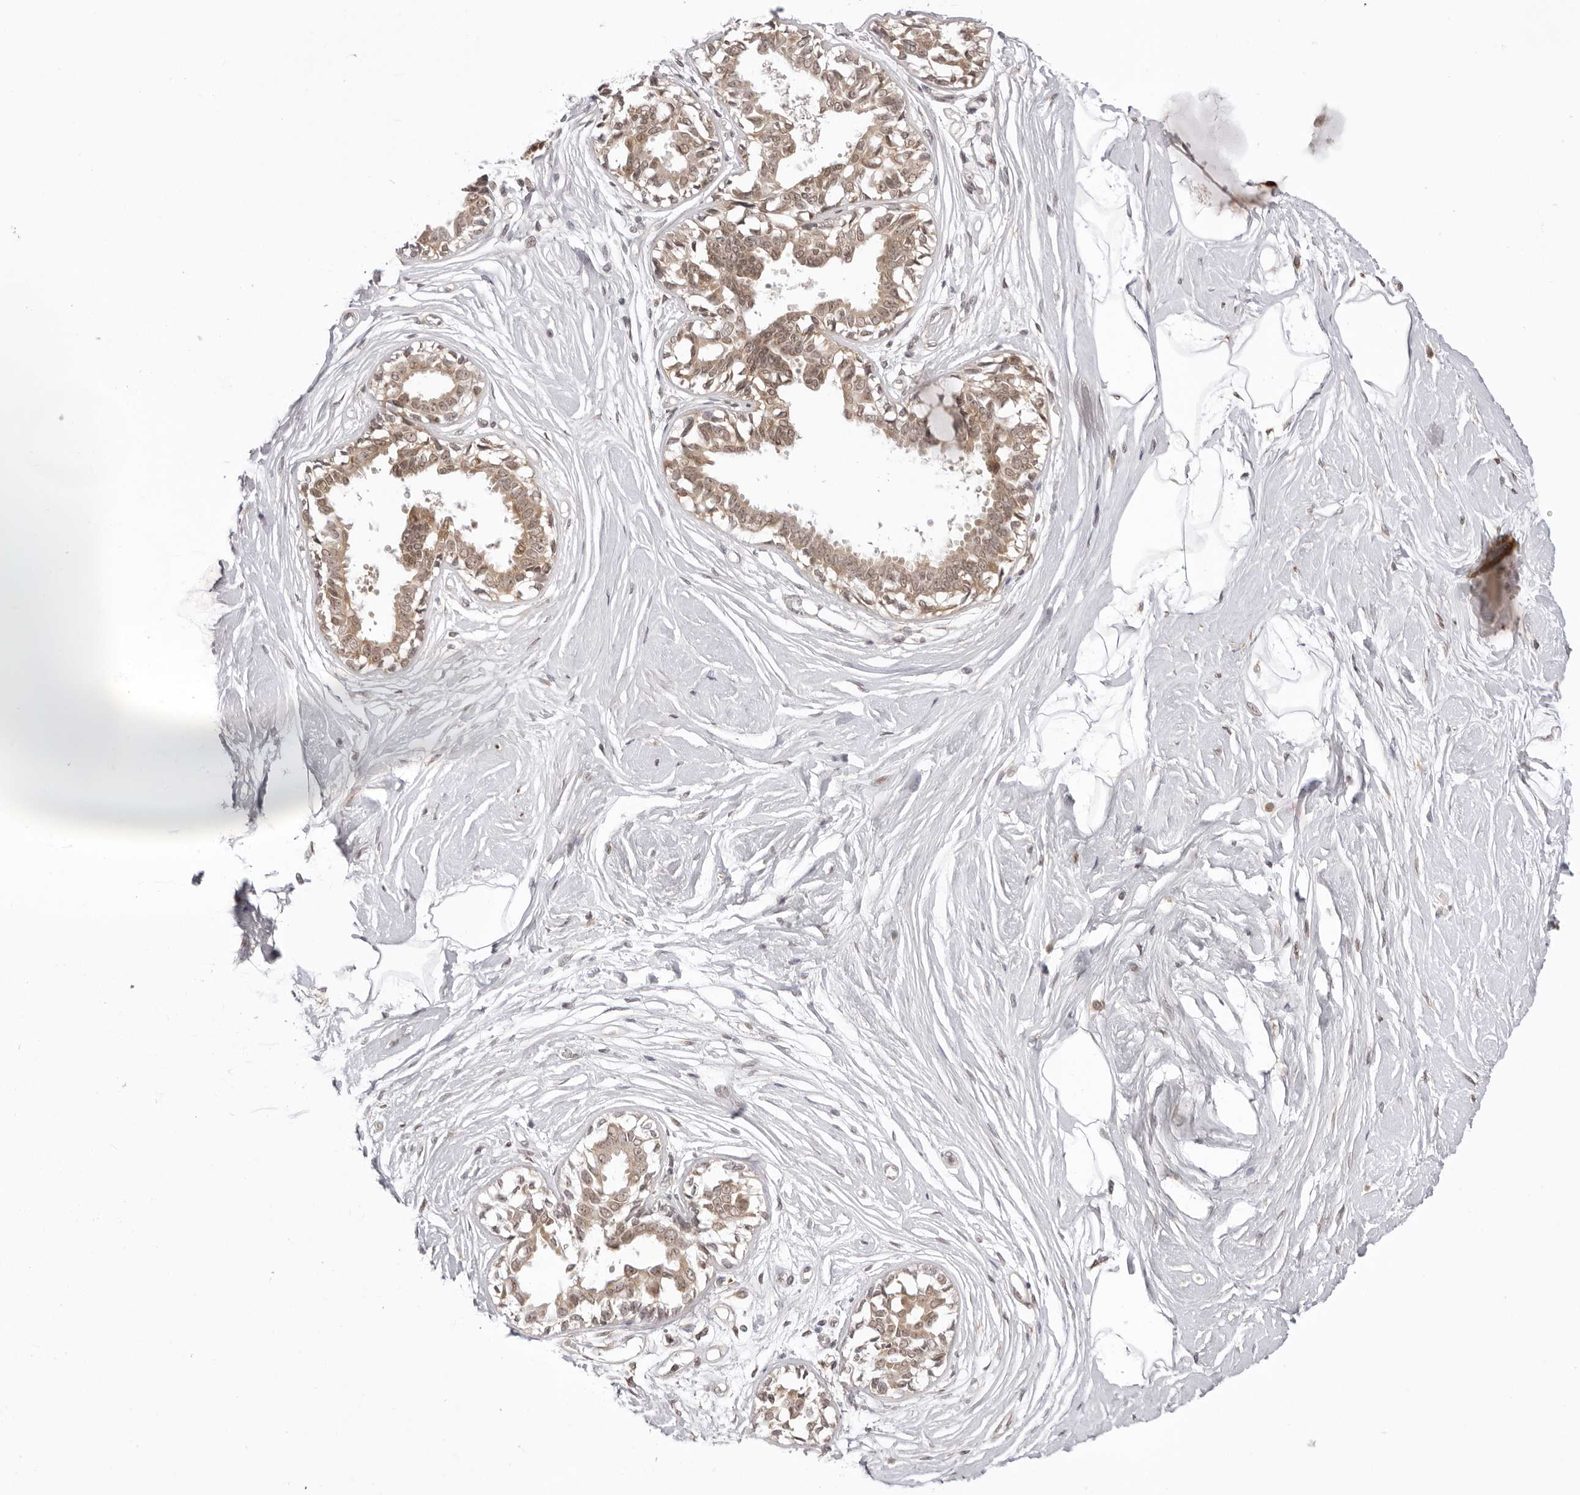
{"staining": {"intensity": "negative", "quantity": "none", "location": "none"}, "tissue": "breast", "cell_type": "Adipocytes", "image_type": "normal", "snomed": [{"axis": "morphology", "description": "Normal tissue, NOS"}, {"axis": "topography", "description": "Breast"}], "caption": "High power microscopy micrograph of an IHC photomicrograph of benign breast, revealing no significant expression in adipocytes. (DAB (3,3'-diaminobenzidine) IHC with hematoxylin counter stain).", "gene": "ZC3H11A", "patient": {"sex": "female", "age": 45}}